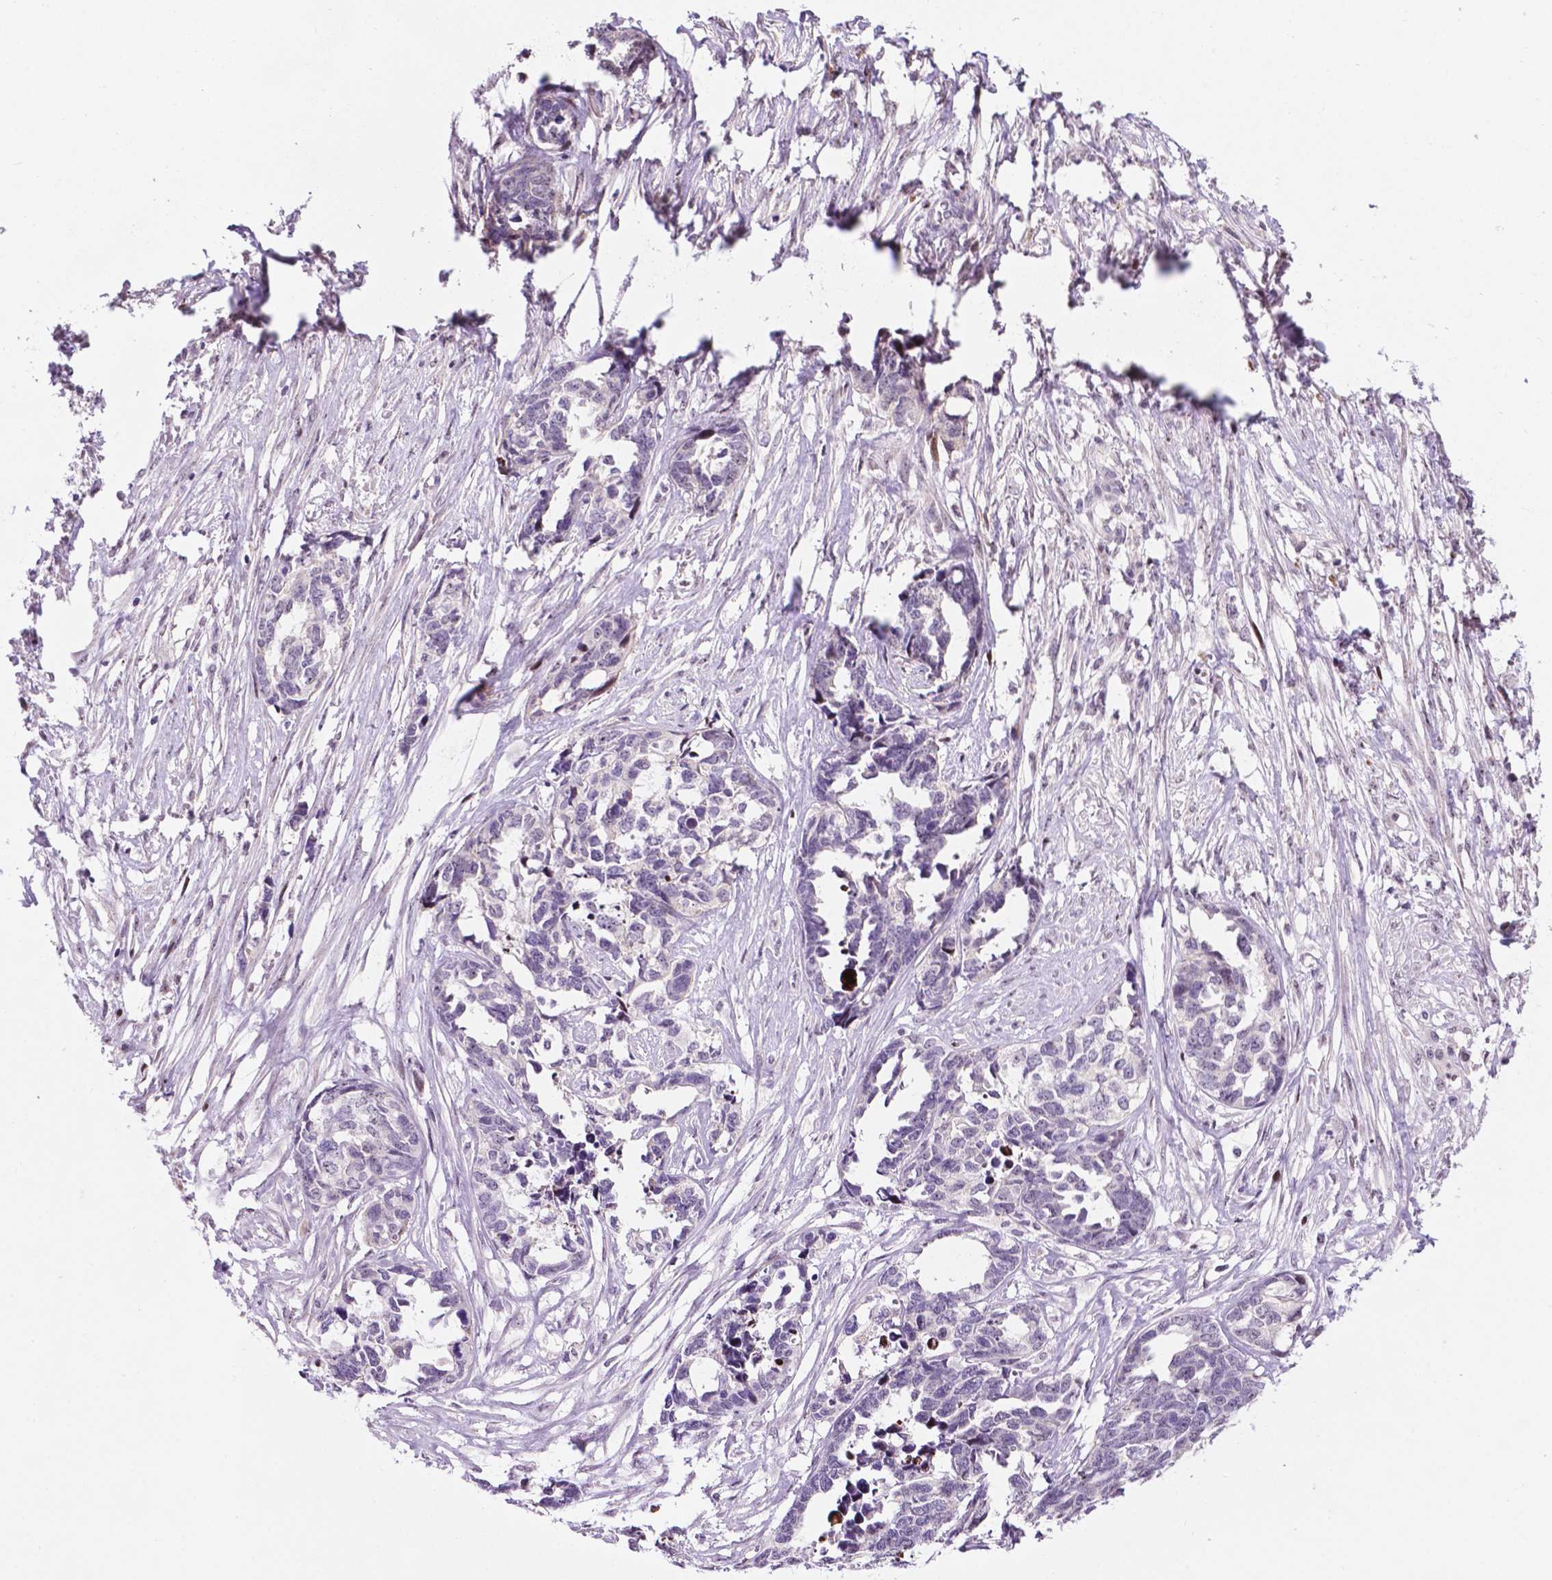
{"staining": {"intensity": "negative", "quantity": "none", "location": "none"}, "tissue": "ovarian cancer", "cell_type": "Tumor cells", "image_type": "cancer", "snomed": [{"axis": "morphology", "description": "Cystadenocarcinoma, serous, NOS"}, {"axis": "topography", "description": "Ovary"}], "caption": "Tumor cells show no significant protein positivity in ovarian serous cystadenocarcinoma.", "gene": "SMAD3", "patient": {"sex": "female", "age": 69}}